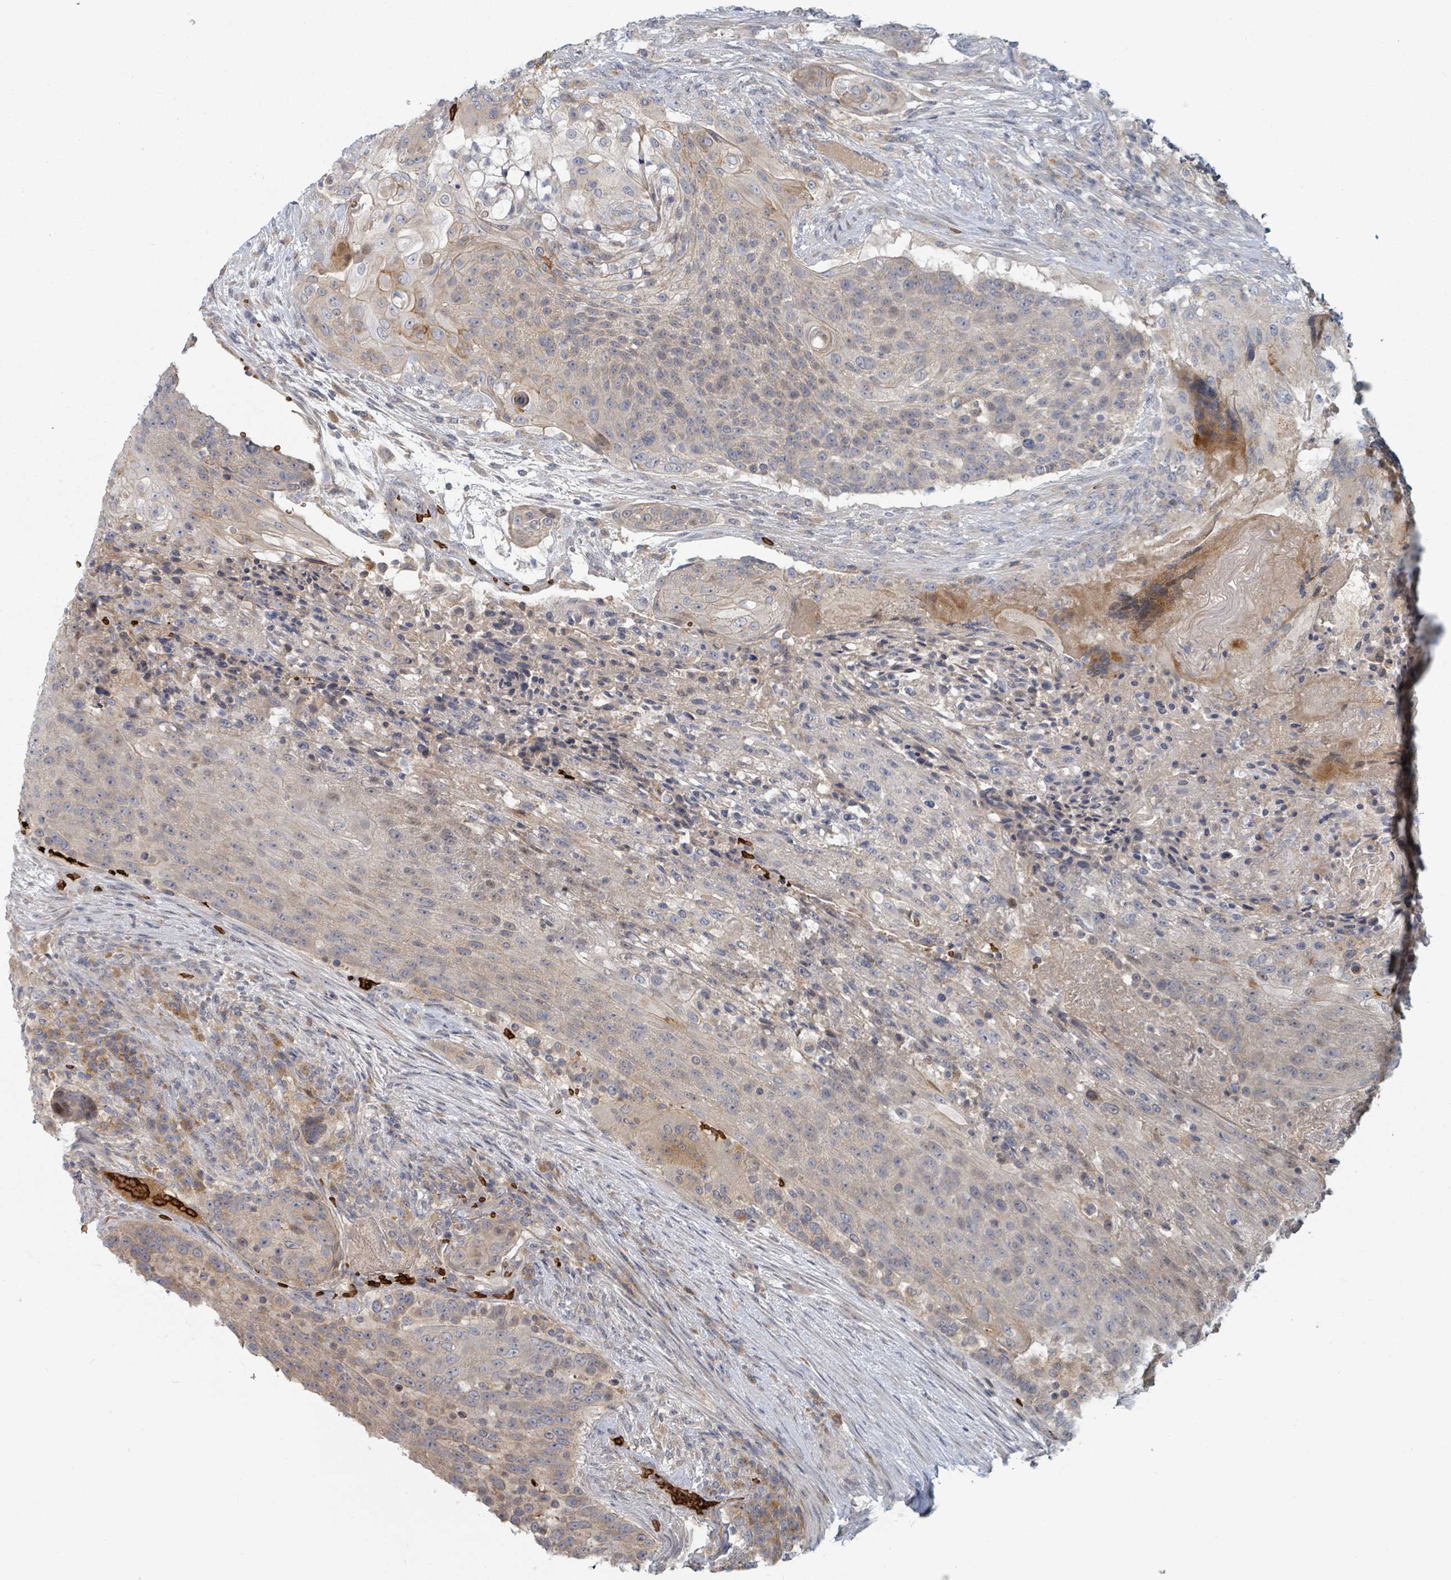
{"staining": {"intensity": "negative", "quantity": "none", "location": "none"}, "tissue": "urothelial cancer", "cell_type": "Tumor cells", "image_type": "cancer", "snomed": [{"axis": "morphology", "description": "Urothelial carcinoma, High grade"}, {"axis": "topography", "description": "Urinary bladder"}], "caption": "DAB immunohistochemical staining of urothelial cancer exhibits no significant staining in tumor cells.", "gene": "TRPC4AP", "patient": {"sex": "female", "age": 63}}